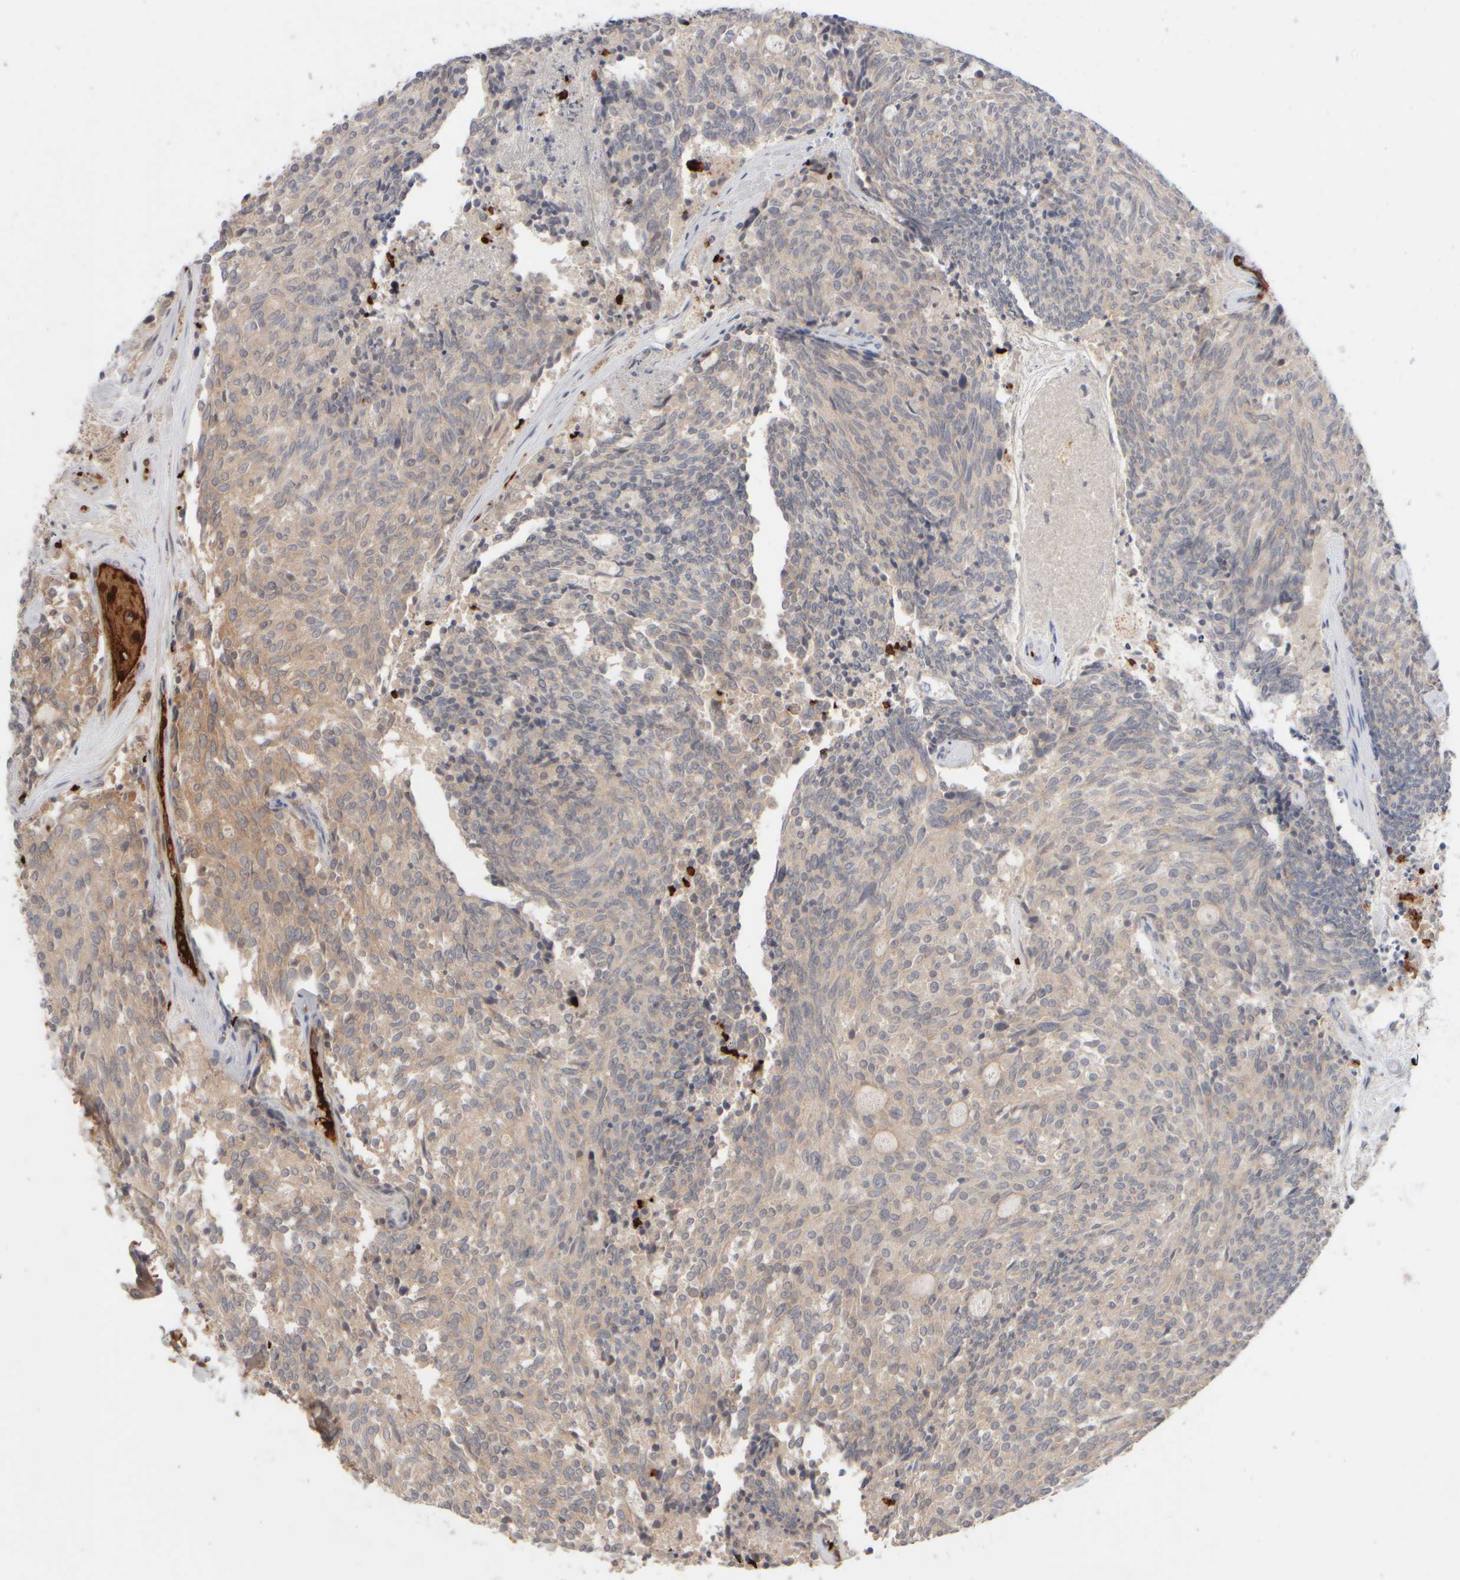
{"staining": {"intensity": "weak", "quantity": "25%-75%", "location": "cytoplasmic/membranous"}, "tissue": "carcinoid", "cell_type": "Tumor cells", "image_type": "cancer", "snomed": [{"axis": "morphology", "description": "Carcinoid, malignant, NOS"}, {"axis": "topography", "description": "Pancreas"}], "caption": "Carcinoid stained with immunohistochemistry reveals weak cytoplasmic/membranous staining in approximately 25%-75% of tumor cells.", "gene": "MST1", "patient": {"sex": "female", "age": 54}}